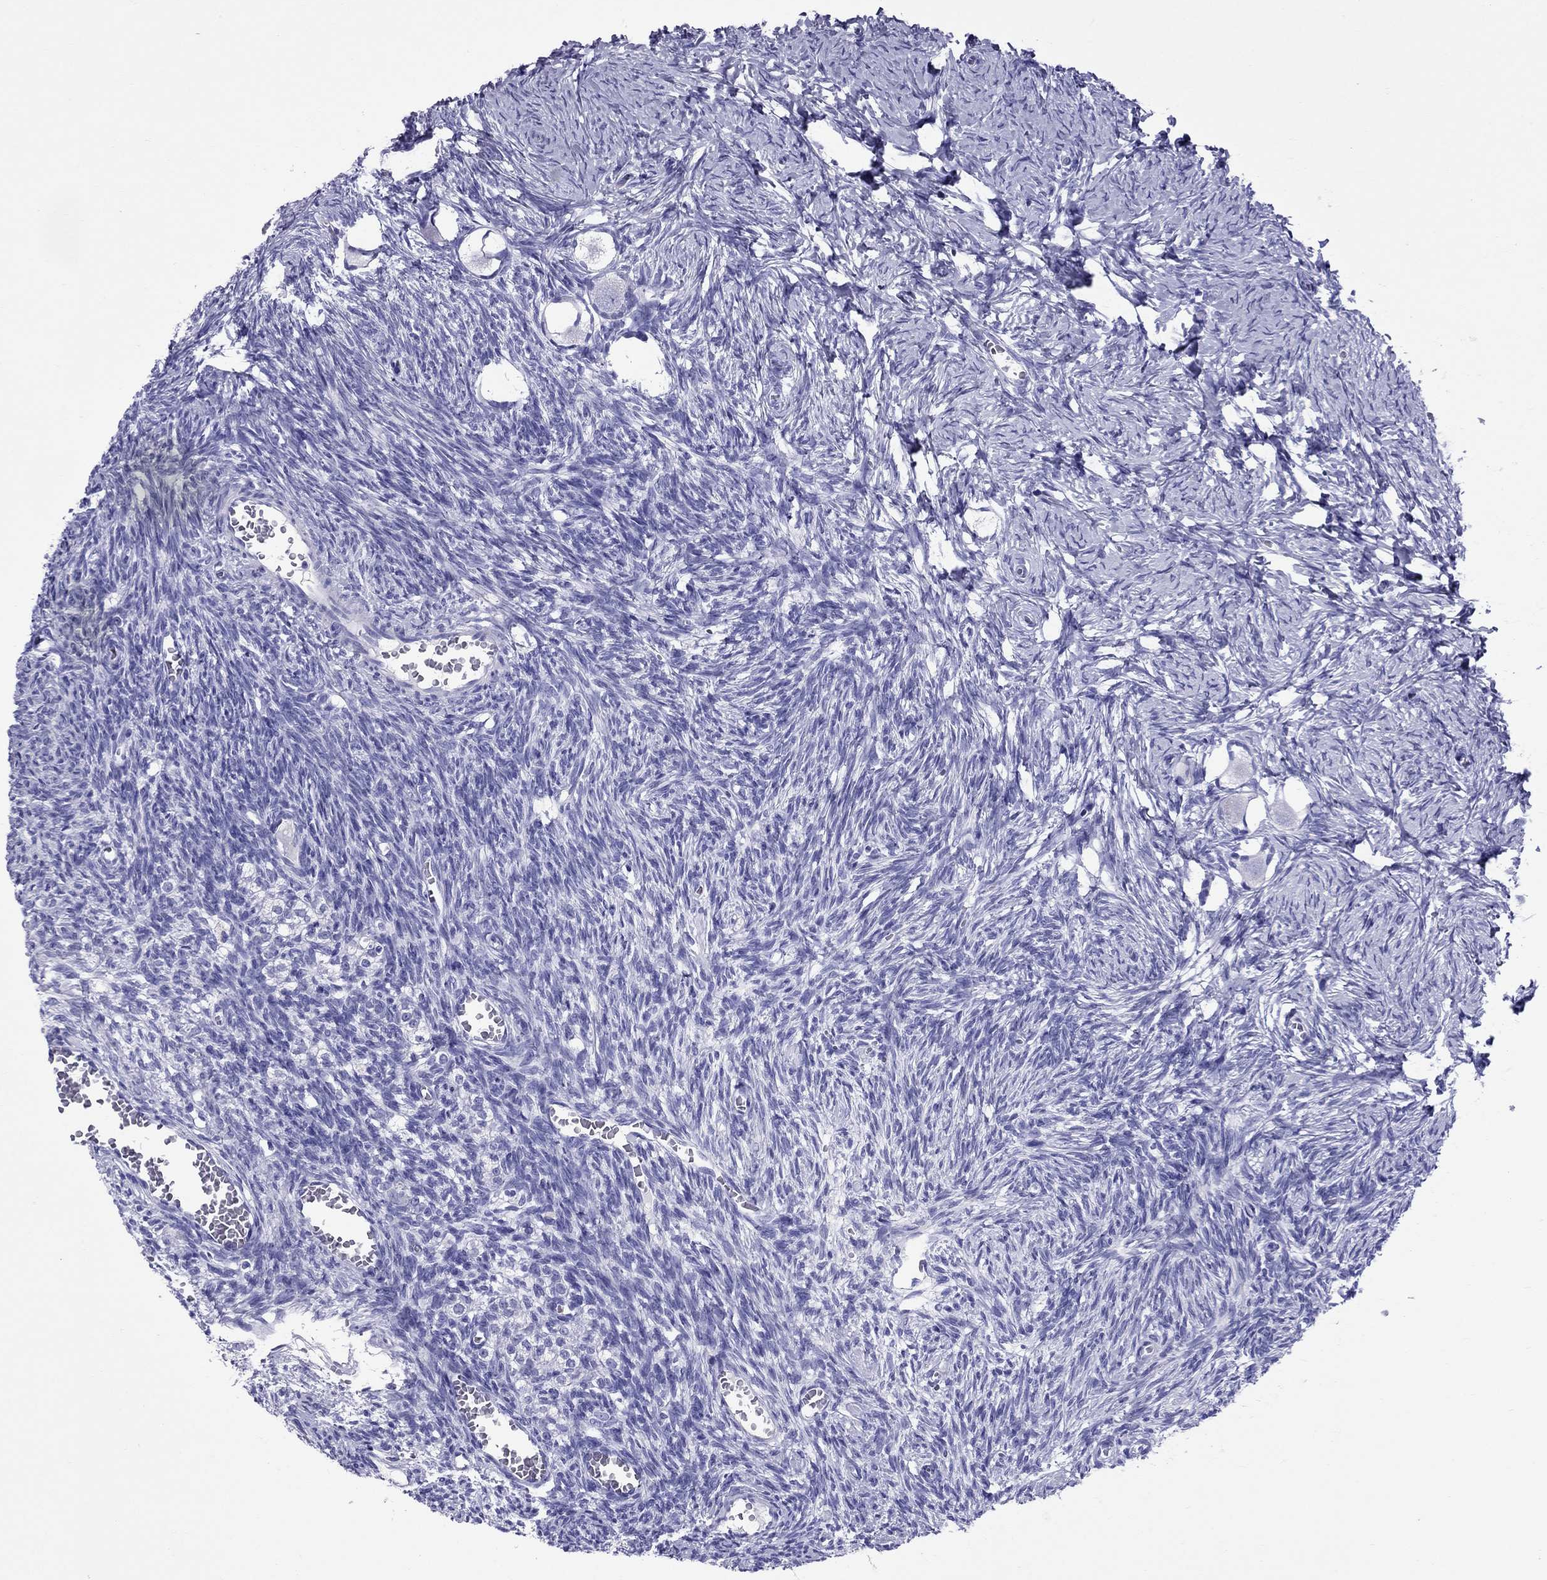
{"staining": {"intensity": "negative", "quantity": "none", "location": "none"}, "tissue": "ovary", "cell_type": "Follicle cells", "image_type": "normal", "snomed": [{"axis": "morphology", "description": "Normal tissue, NOS"}, {"axis": "topography", "description": "Ovary"}], "caption": "DAB immunohistochemical staining of normal ovary demonstrates no significant expression in follicle cells. (Stains: DAB (3,3'-diaminobenzidine) IHC with hematoxylin counter stain, Microscopy: brightfield microscopy at high magnification).", "gene": "AVPR1B", "patient": {"sex": "female", "age": 27}}